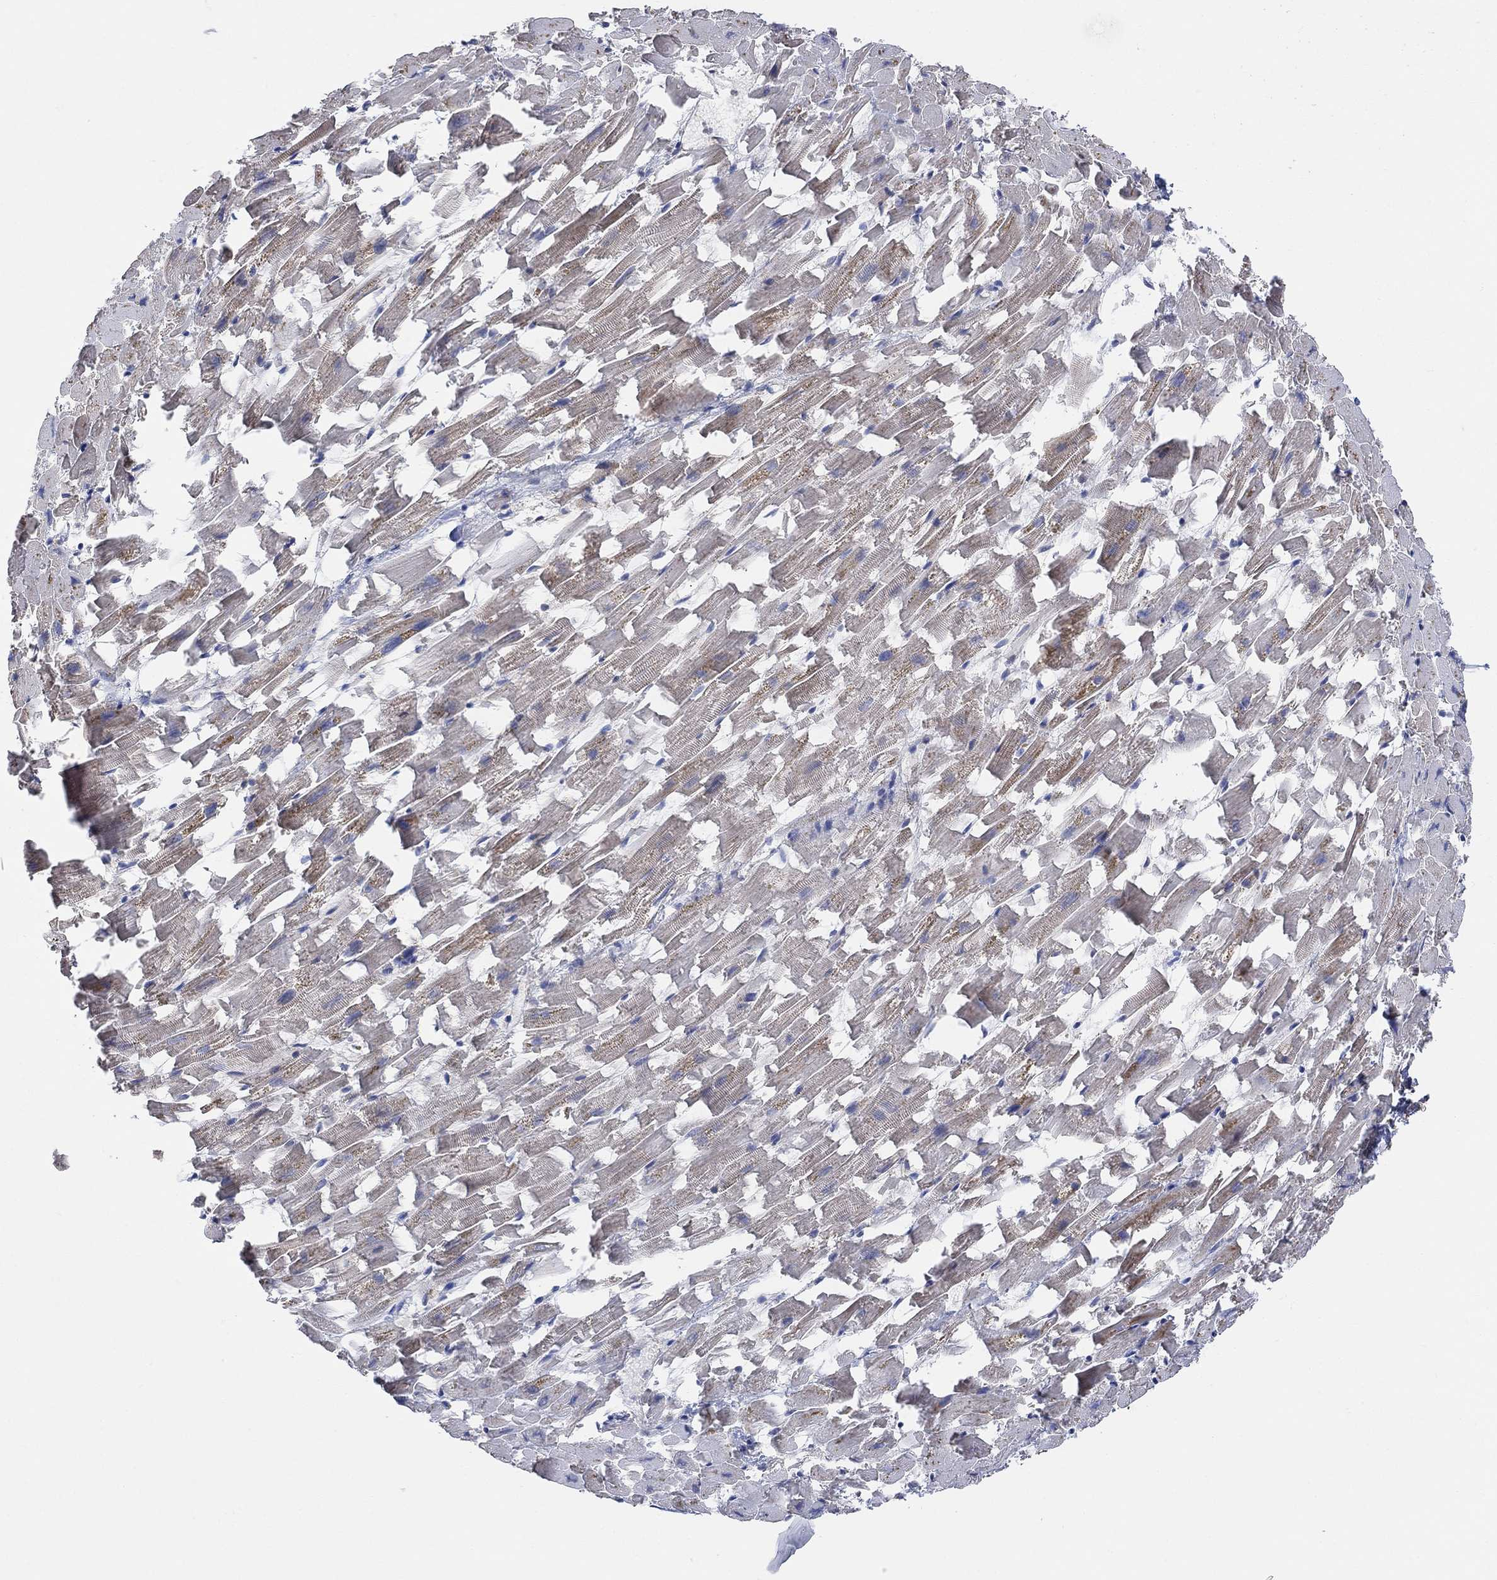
{"staining": {"intensity": "weak", "quantity": "<25%", "location": "cytoplasmic/membranous"}, "tissue": "heart muscle", "cell_type": "Cardiomyocytes", "image_type": "normal", "snomed": [{"axis": "morphology", "description": "Normal tissue, NOS"}, {"axis": "topography", "description": "Heart"}], "caption": "Histopathology image shows no significant protein expression in cardiomyocytes of benign heart muscle. (Immunohistochemistry (ihc), brightfield microscopy, high magnification).", "gene": "BLOC1S3", "patient": {"sex": "female", "age": 64}}